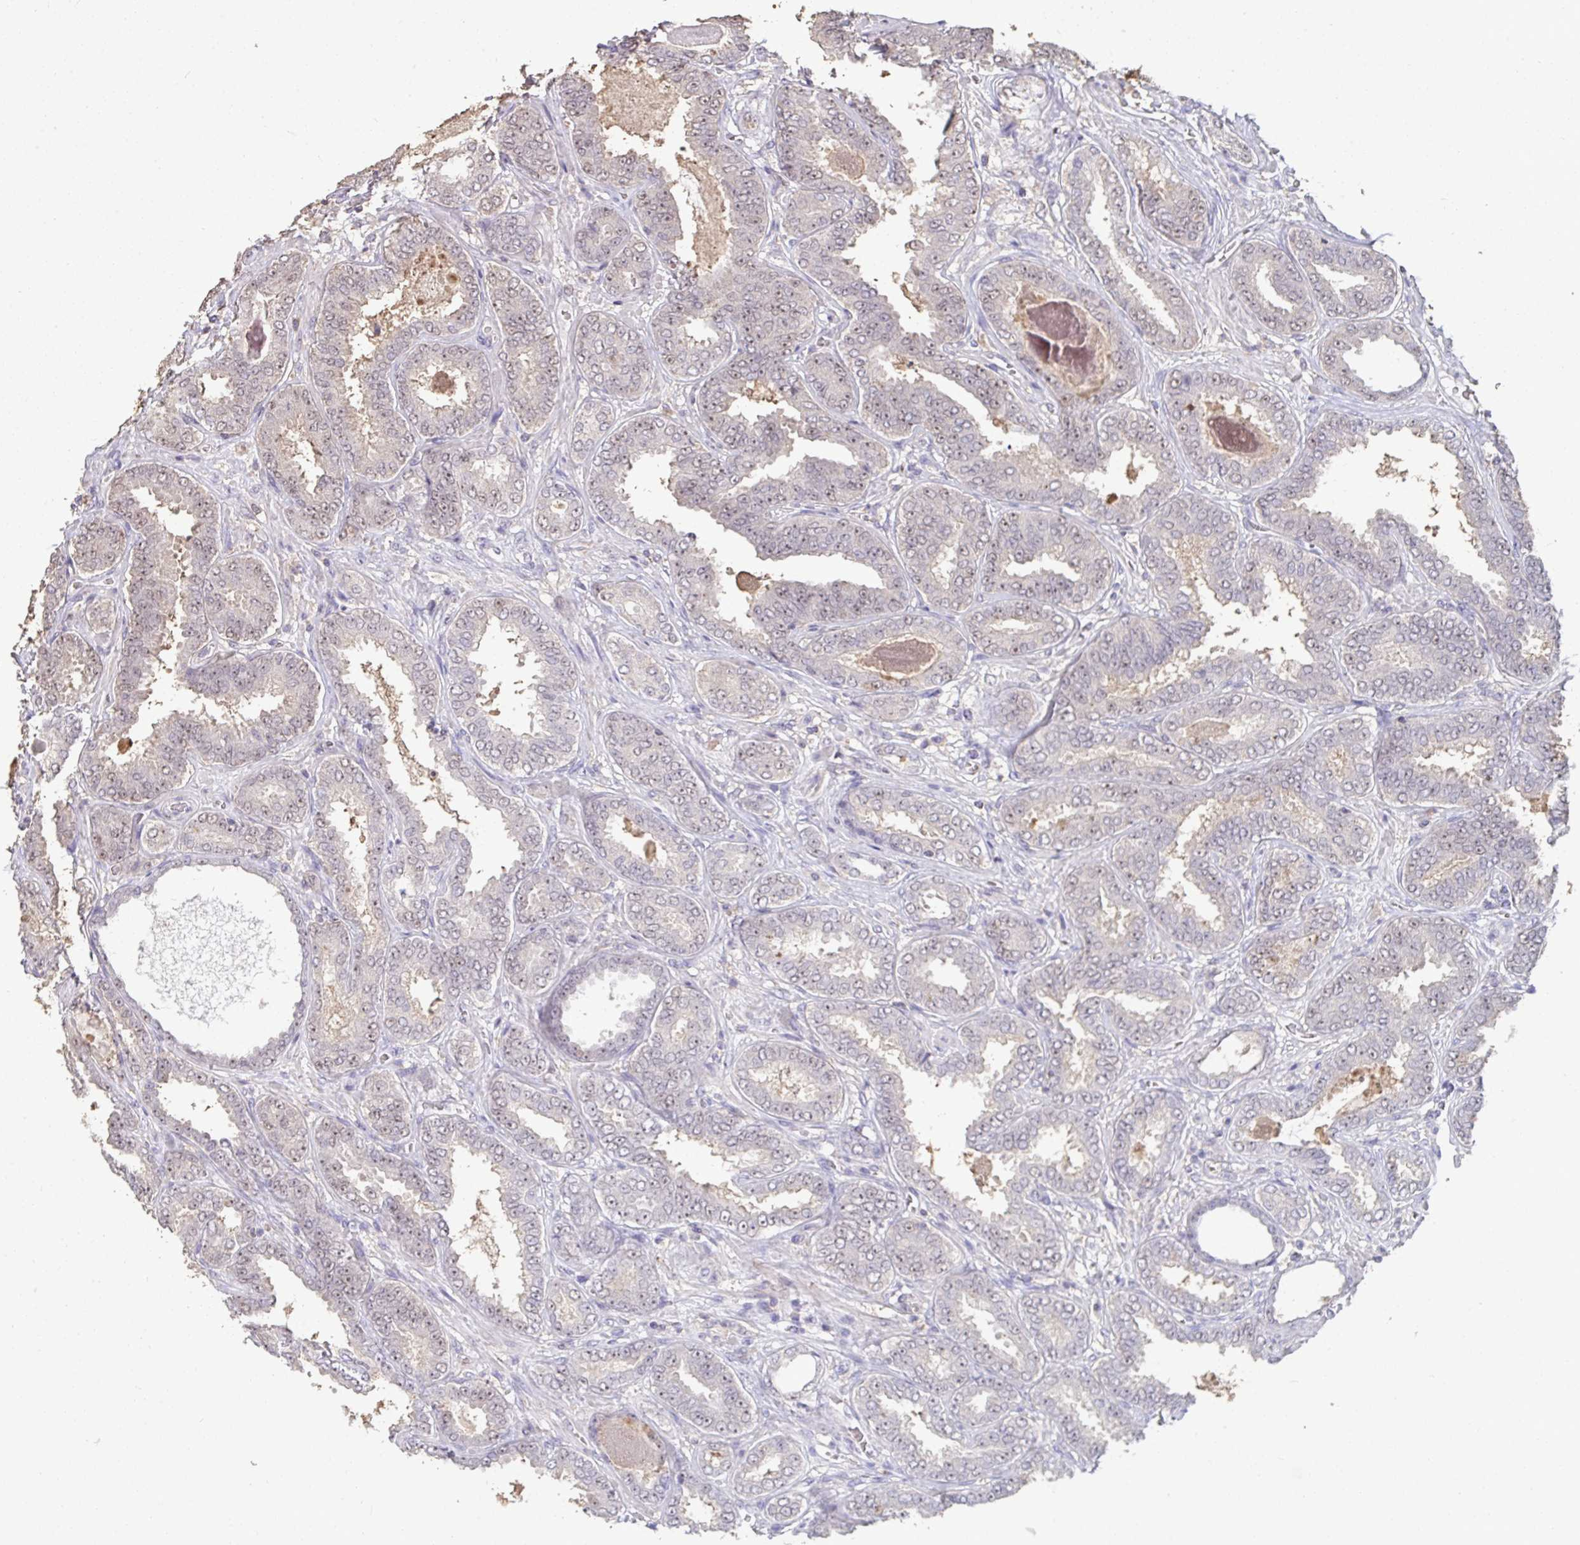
{"staining": {"intensity": "weak", "quantity": "<25%", "location": "nuclear"}, "tissue": "prostate cancer", "cell_type": "Tumor cells", "image_type": "cancer", "snomed": [{"axis": "morphology", "description": "Adenocarcinoma, High grade"}, {"axis": "topography", "description": "Prostate"}], "caption": "Tumor cells are negative for brown protein staining in prostate cancer (adenocarcinoma (high-grade)).", "gene": "SENP3", "patient": {"sex": "male", "age": 72}}